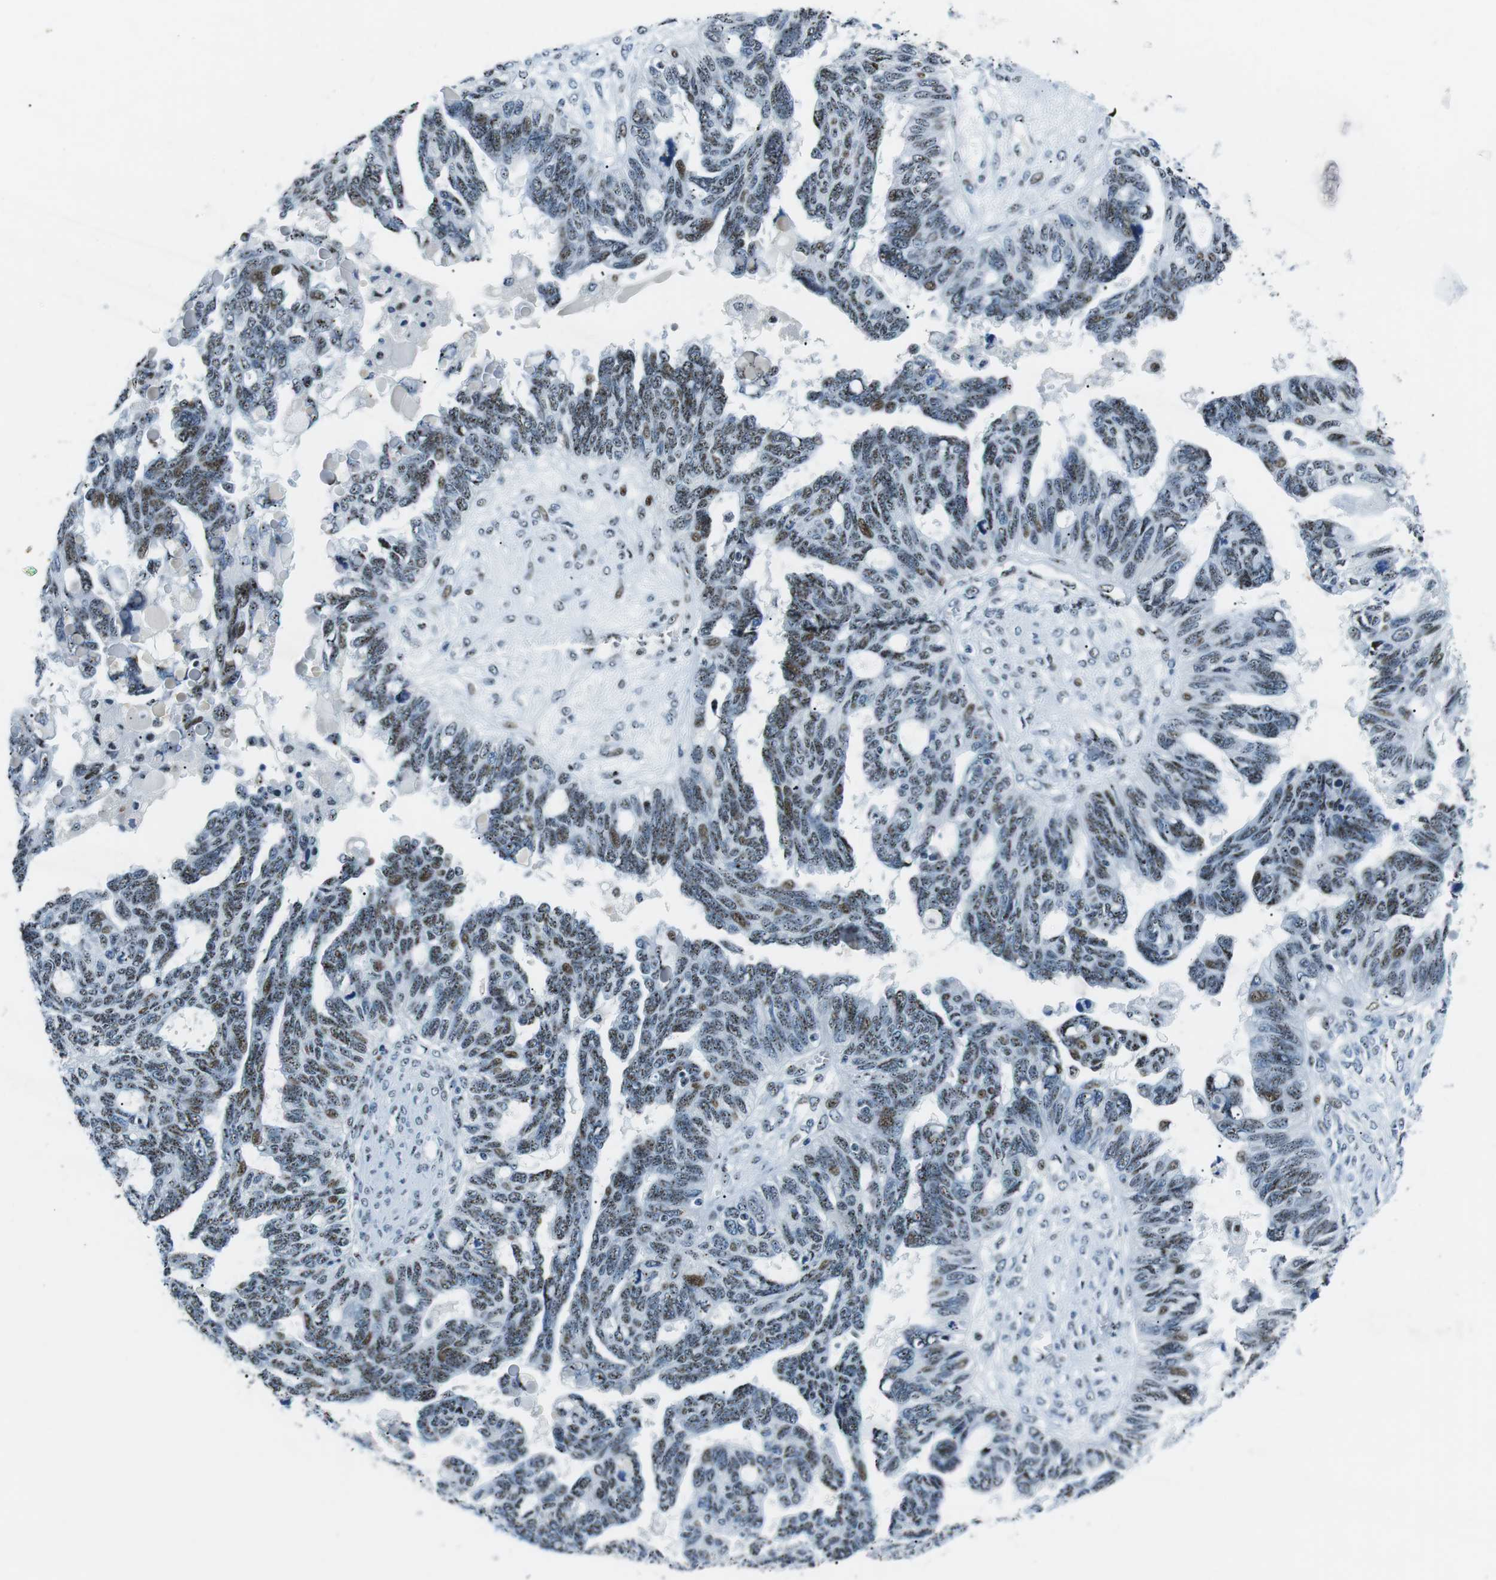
{"staining": {"intensity": "weak", "quantity": ">75%", "location": "nuclear"}, "tissue": "ovarian cancer", "cell_type": "Tumor cells", "image_type": "cancer", "snomed": [{"axis": "morphology", "description": "Cystadenocarcinoma, serous, NOS"}, {"axis": "topography", "description": "Ovary"}], "caption": "Serous cystadenocarcinoma (ovarian) stained with a protein marker demonstrates weak staining in tumor cells.", "gene": "PML", "patient": {"sex": "female", "age": 79}}